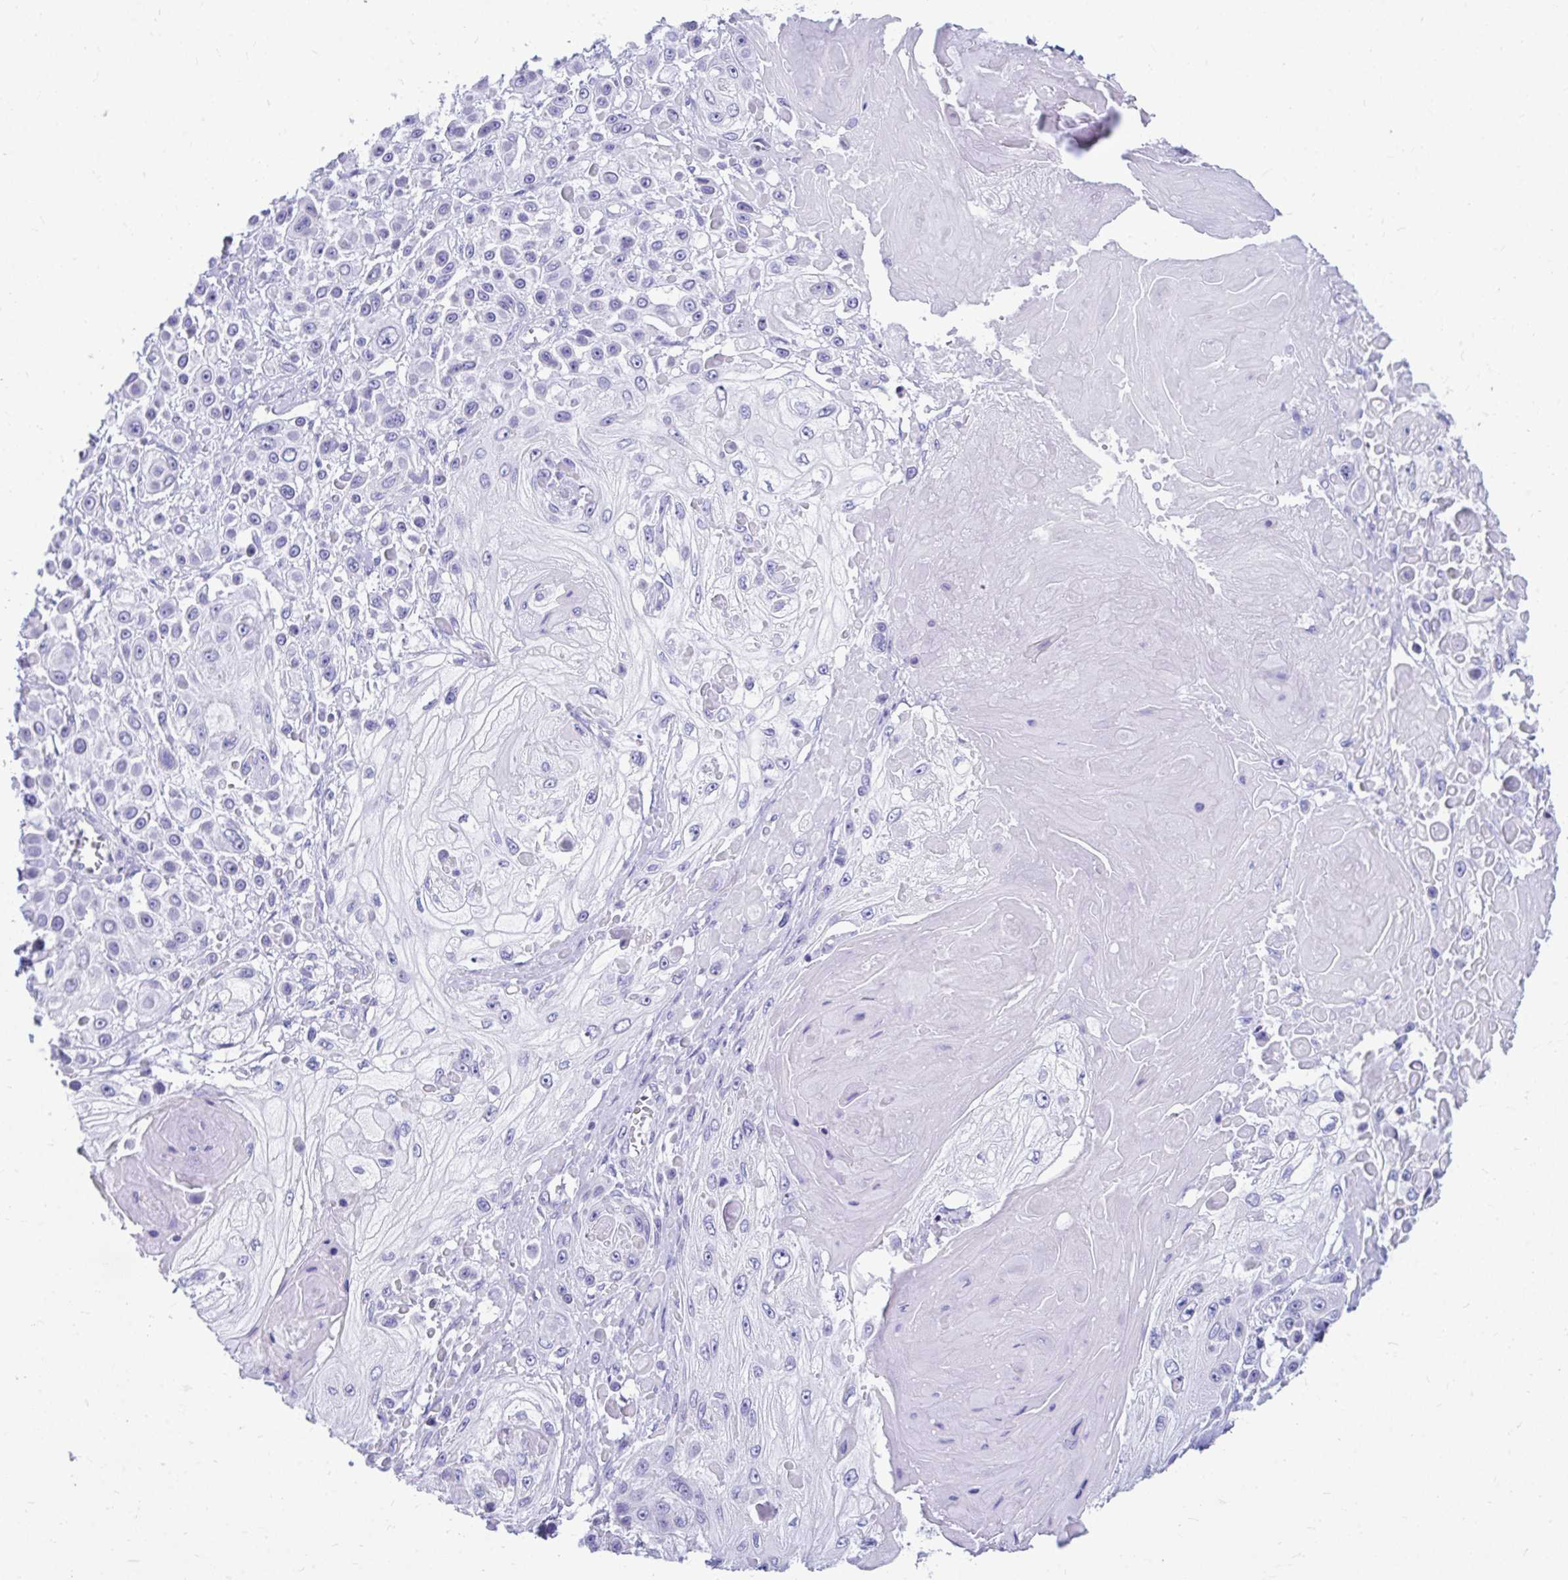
{"staining": {"intensity": "negative", "quantity": "none", "location": "none"}, "tissue": "skin cancer", "cell_type": "Tumor cells", "image_type": "cancer", "snomed": [{"axis": "morphology", "description": "Squamous cell carcinoma, NOS"}, {"axis": "topography", "description": "Skin"}], "caption": "IHC histopathology image of neoplastic tissue: human skin cancer (squamous cell carcinoma) stained with DAB (3,3'-diaminobenzidine) demonstrates no significant protein staining in tumor cells.", "gene": "SHISA8", "patient": {"sex": "male", "age": 67}}